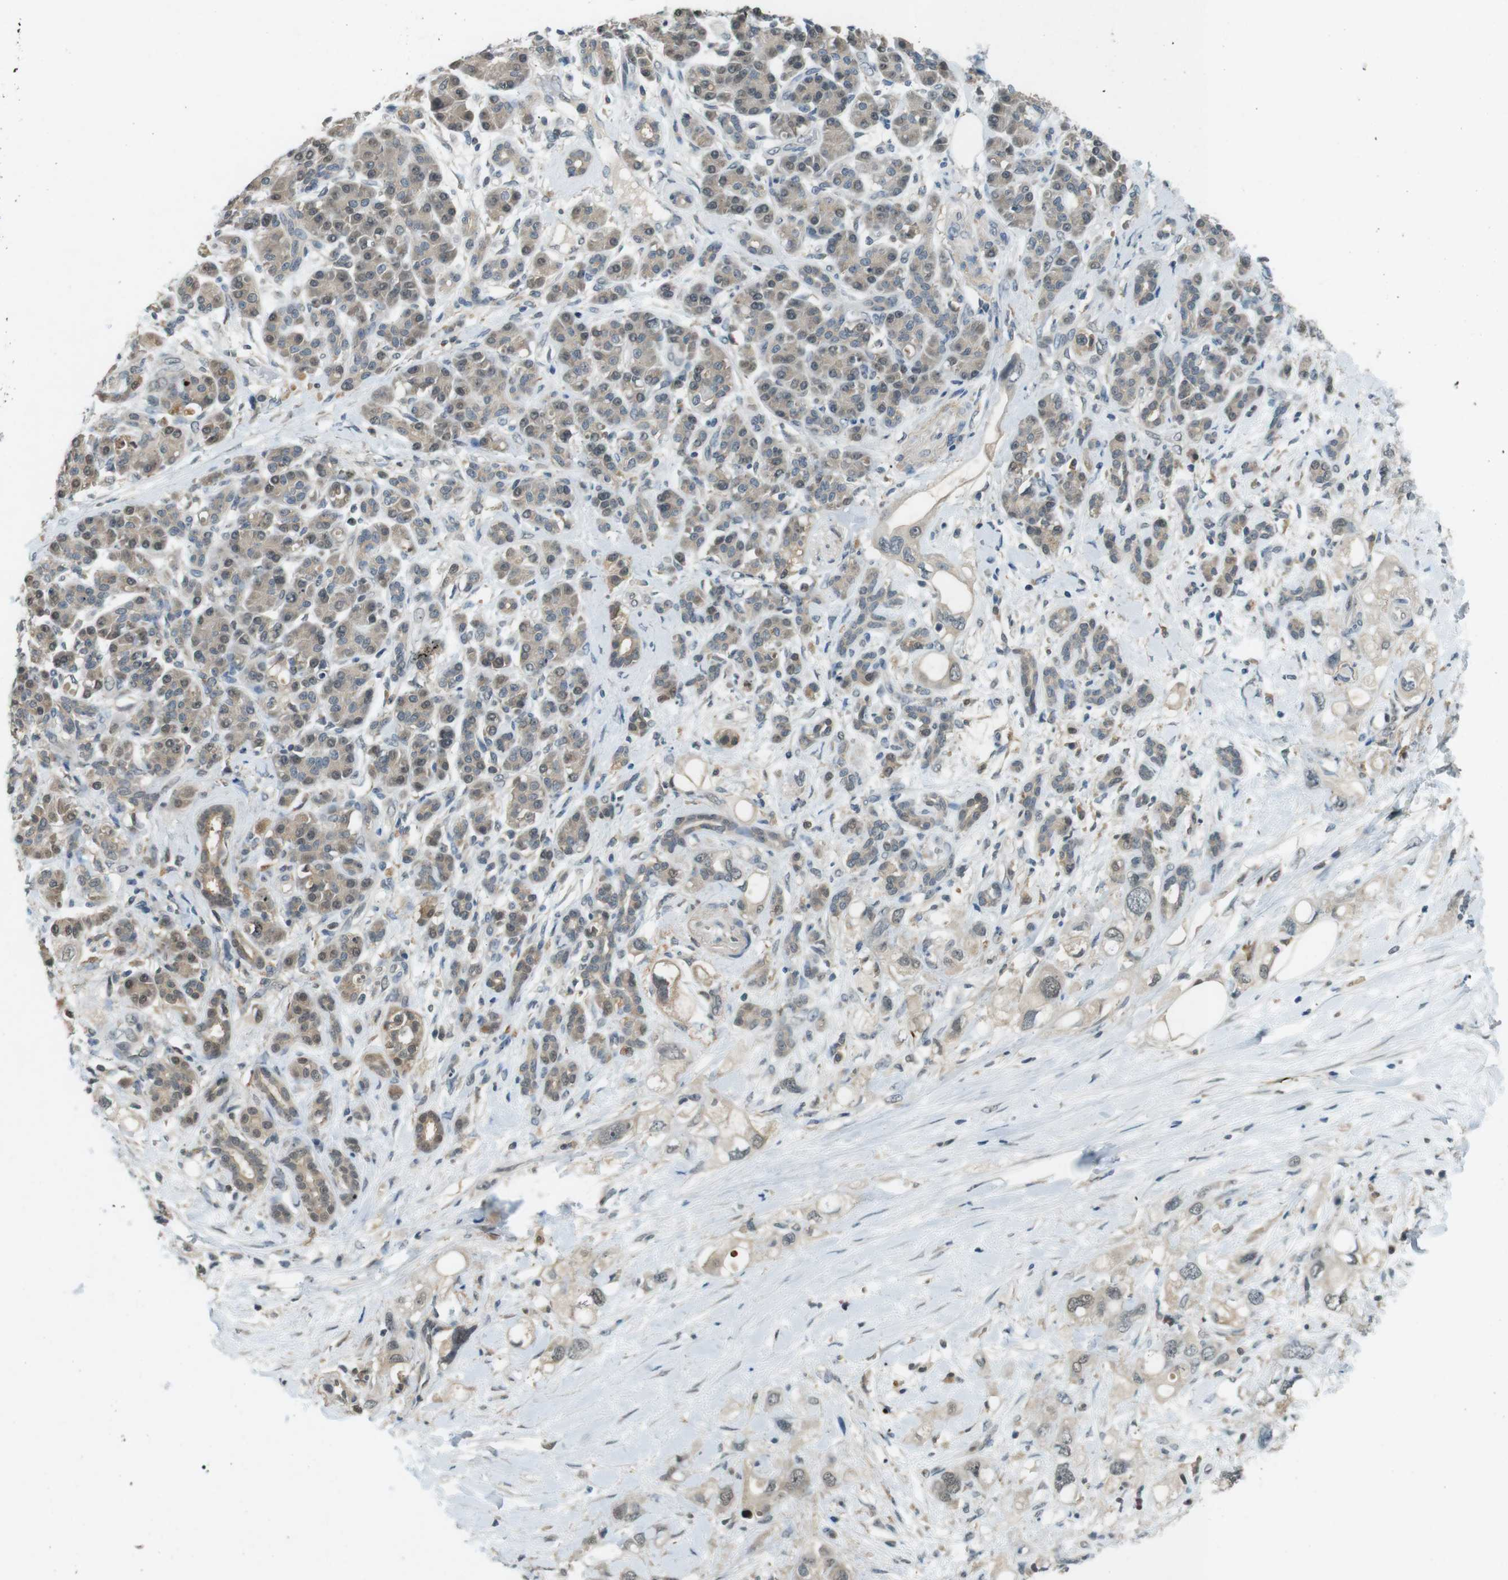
{"staining": {"intensity": "weak", "quantity": "25%-75%", "location": "cytoplasmic/membranous,nuclear"}, "tissue": "pancreatic cancer", "cell_type": "Tumor cells", "image_type": "cancer", "snomed": [{"axis": "morphology", "description": "Adenocarcinoma, NOS"}, {"axis": "topography", "description": "Pancreas"}], "caption": "Immunohistochemistry of pancreatic adenocarcinoma exhibits low levels of weak cytoplasmic/membranous and nuclear expression in approximately 25%-75% of tumor cells. Using DAB (3,3'-diaminobenzidine) (brown) and hematoxylin (blue) stains, captured at high magnification using brightfield microscopy.", "gene": "CDK14", "patient": {"sex": "female", "age": 56}}